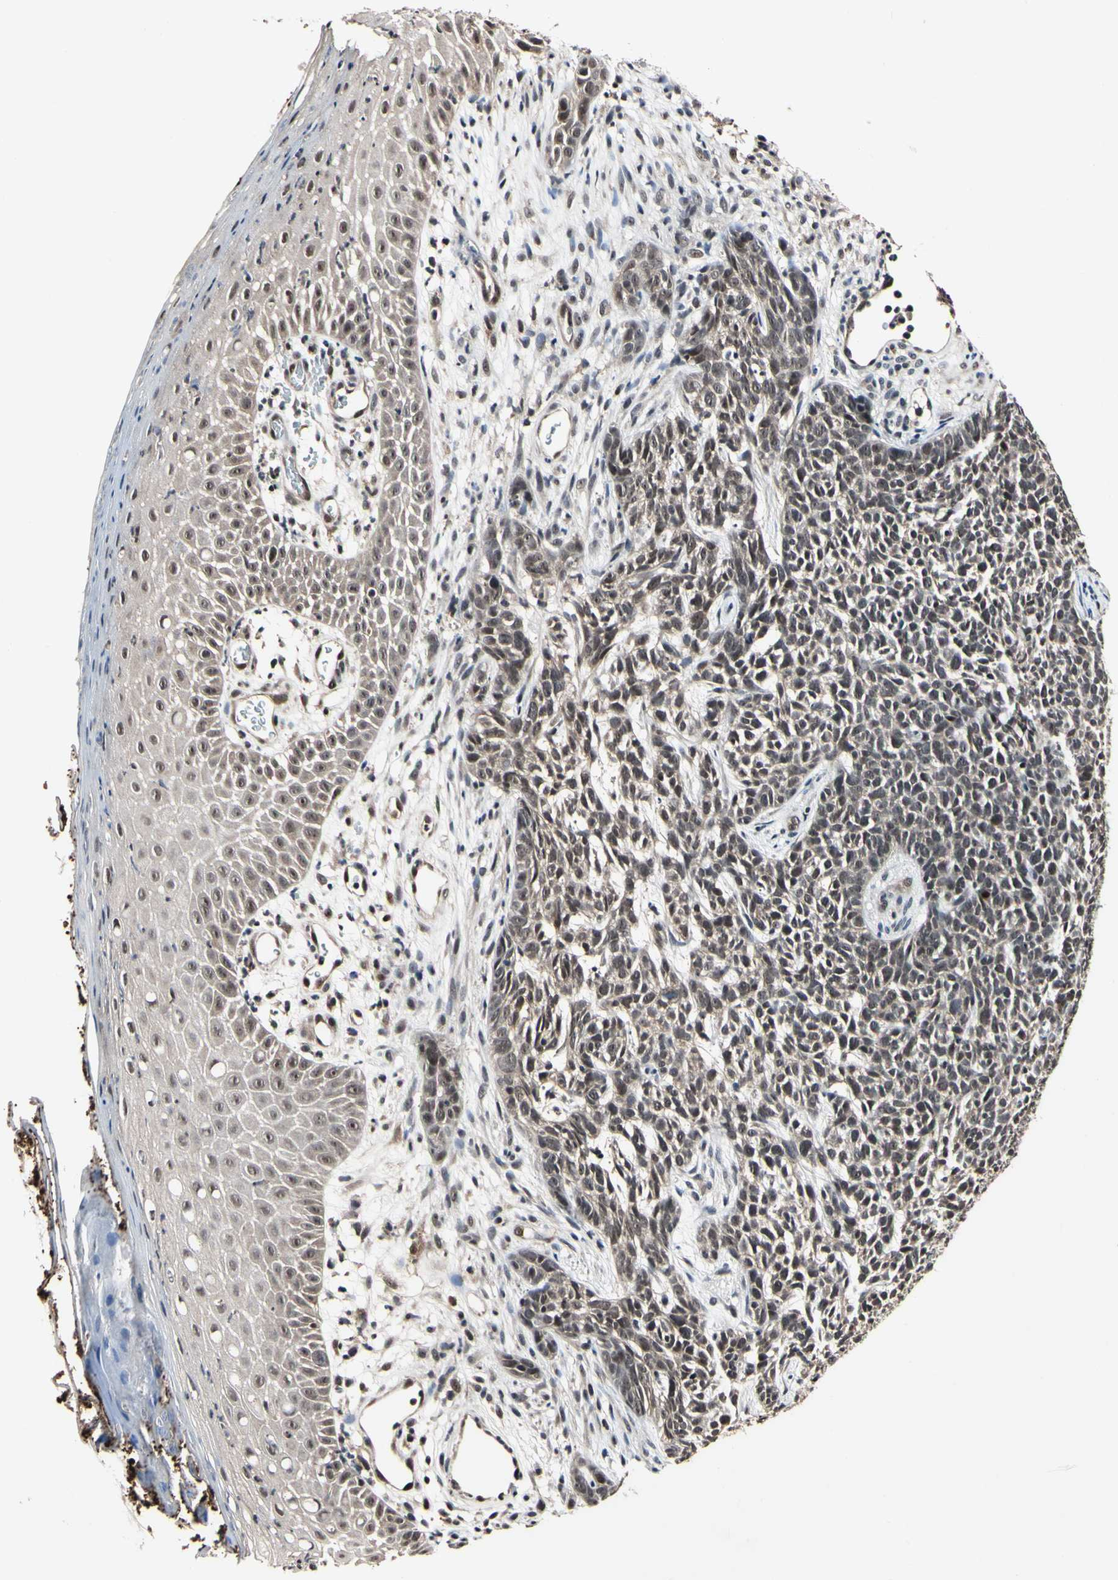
{"staining": {"intensity": "weak", "quantity": ">75%", "location": "cytoplasmic/membranous,nuclear"}, "tissue": "skin cancer", "cell_type": "Tumor cells", "image_type": "cancer", "snomed": [{"axis": "morphology", "description": "Basal cell carcinoma"}, {"axis": "topography", "description": "Skin"}], "caption": "Basal cell carcinoma (skin) tissue reveals weak cytoplasmic/membranous and nuclear expression in approximately >75% of tumor cells", "gene": "PSMD10", "patient": {"sex": "female", "age": 84}}